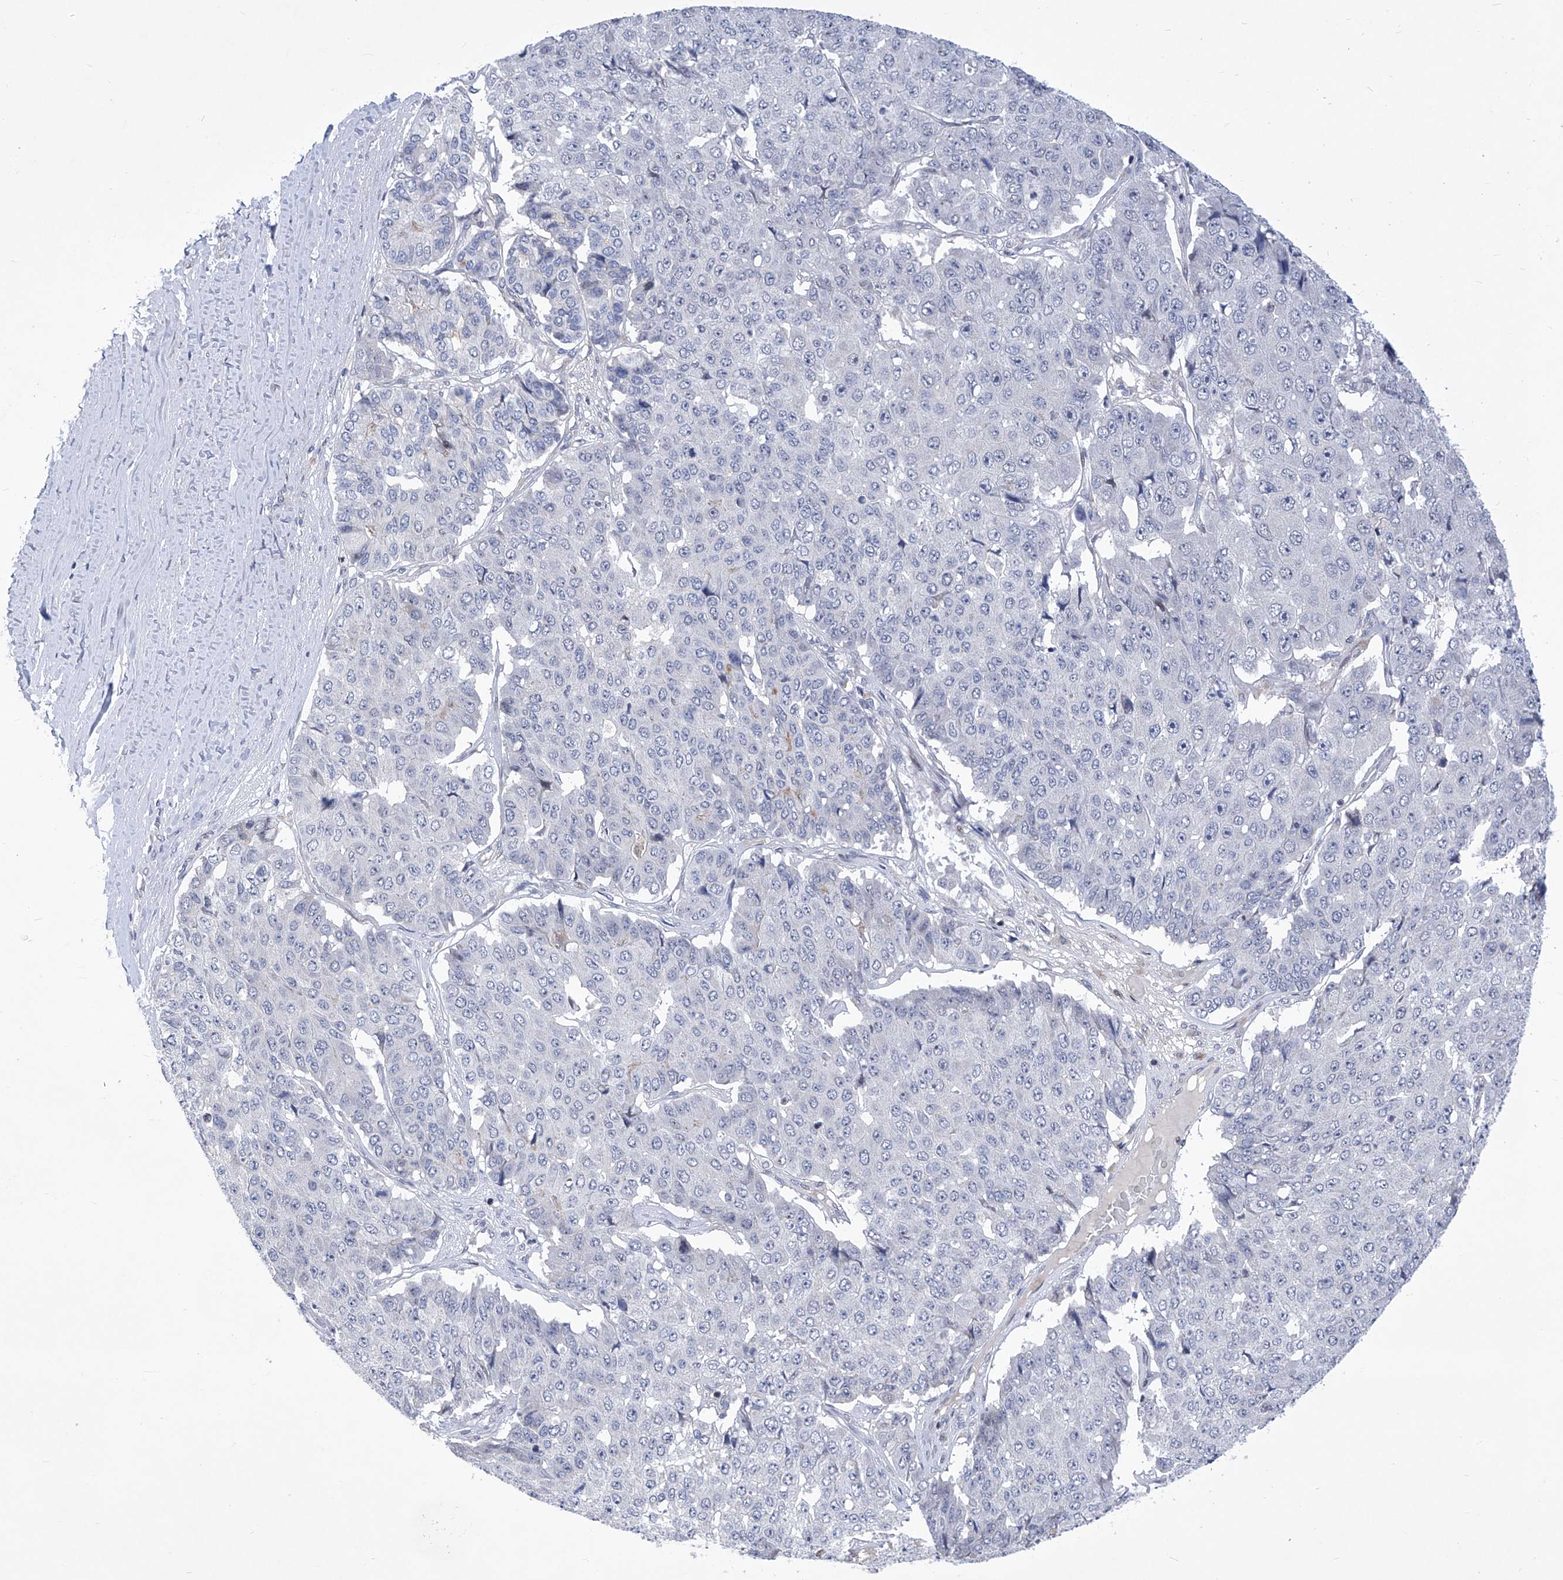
{"staining": {"intensity": "negative", "quantity": "none", "location": "none"}, "tissue": "pancreatic cancer", "cell_type": "Tumor cells", "image_type": "cancer", "snomed": [{"axis": "morphology", "description": "Adenocarcinoma, NOS"}, {"axis": "topography", "description": "Pancreas"}], "caption": "The photomicrograph shows no significant staining in tumor cells of pancreatic cancer (adenocarcinoma).", "gene": "NUFIP1", "patient": {"sex": "male", "age": 50}}